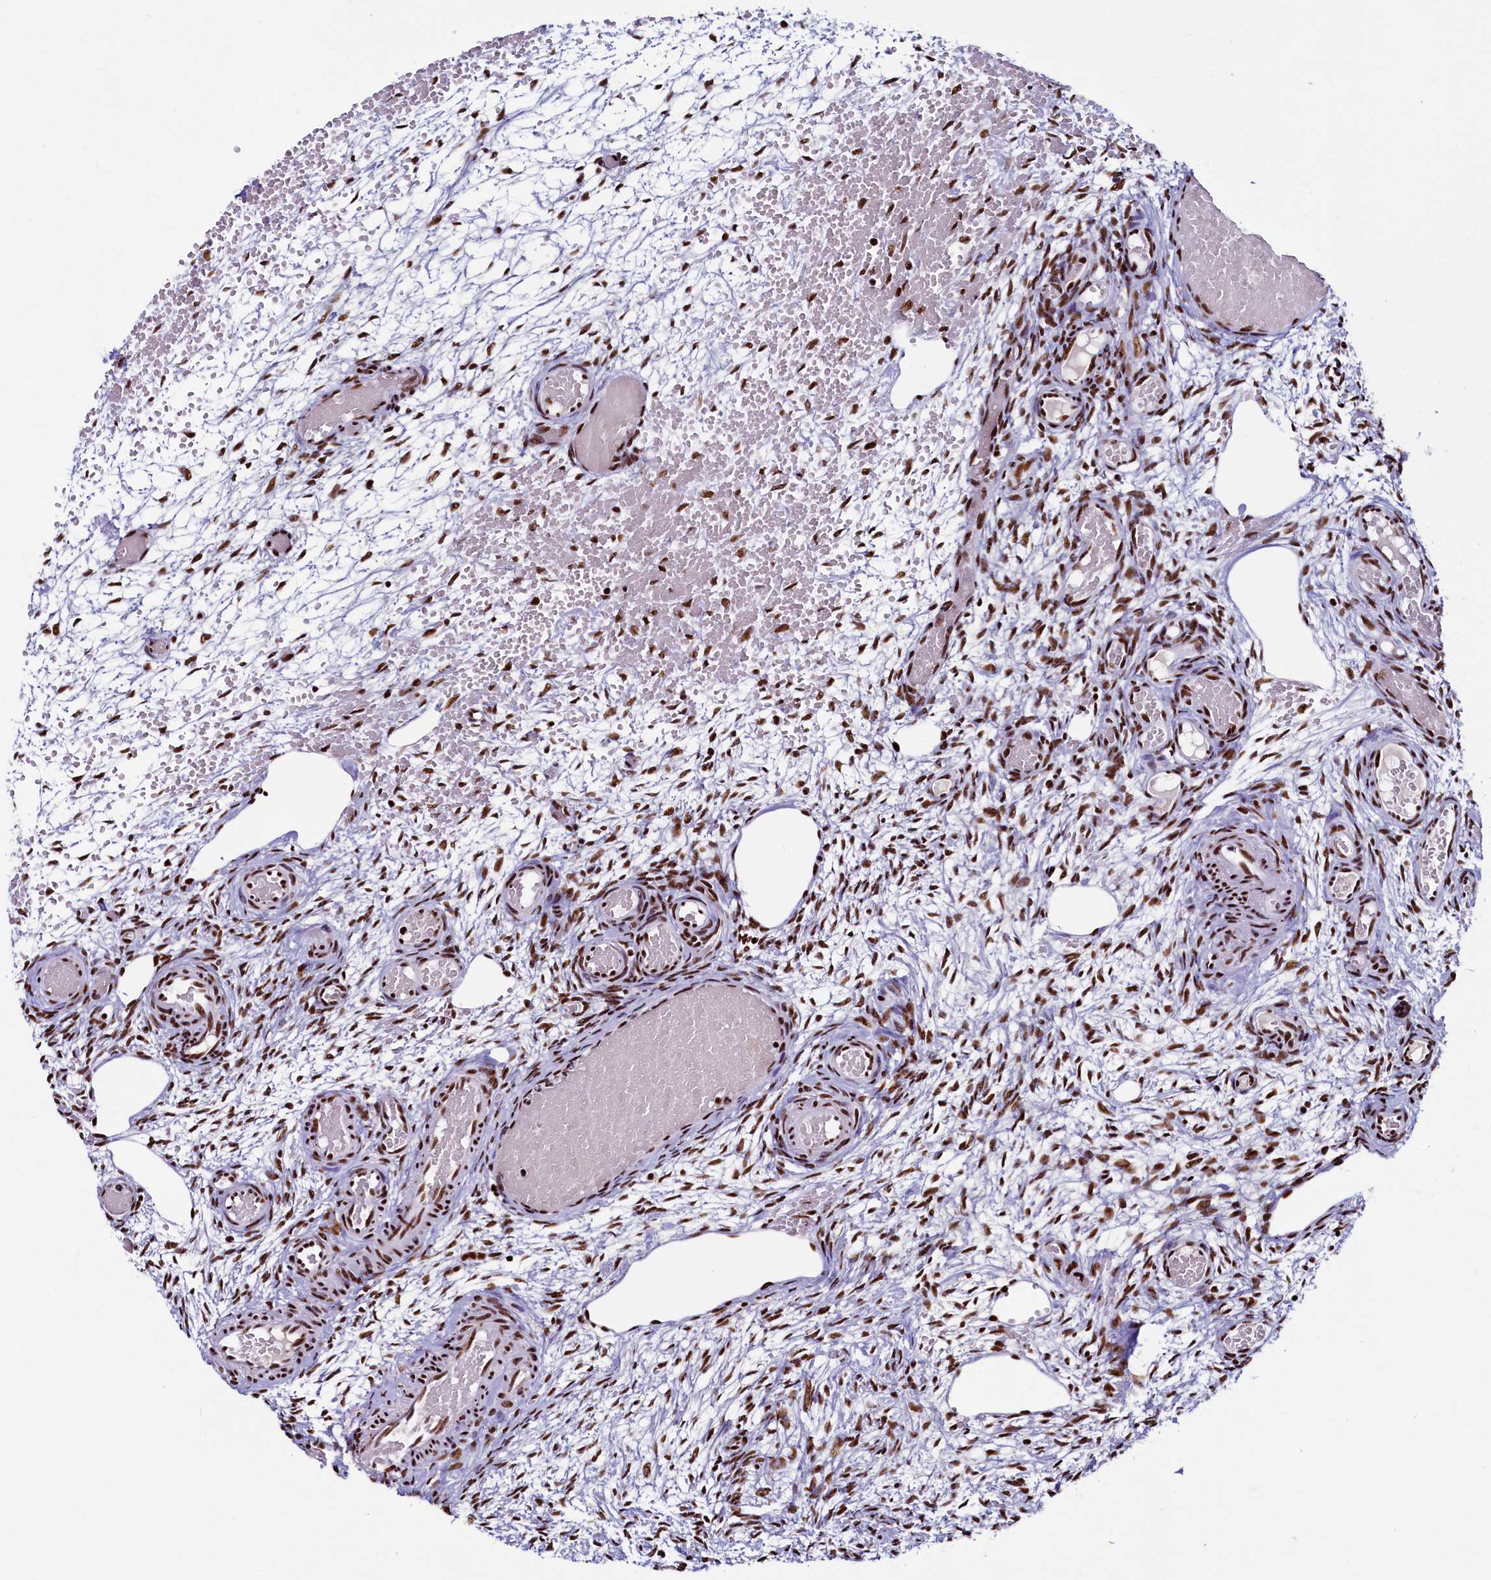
{"staining": {"intensity": "strong", "quantity": ">75%", "location": "nuclear"}, "tissue": "ovary", "cell_type": "Follicle cells", "image_type": "normal", "snomed": [{"axis": "morphology", "description": "Adenocarcinoma, NOS"}, {"axis": "topography", "description": "Endometrium"}], "caption": "Ovary stained with IHC displays strong nuclear expression in approximately >75% of follicle cells. (Brightfield microscopy of DAB IHC at high magnification).", "gene": "SRRM2", "patient": {"sex": "female", "age": 32}}